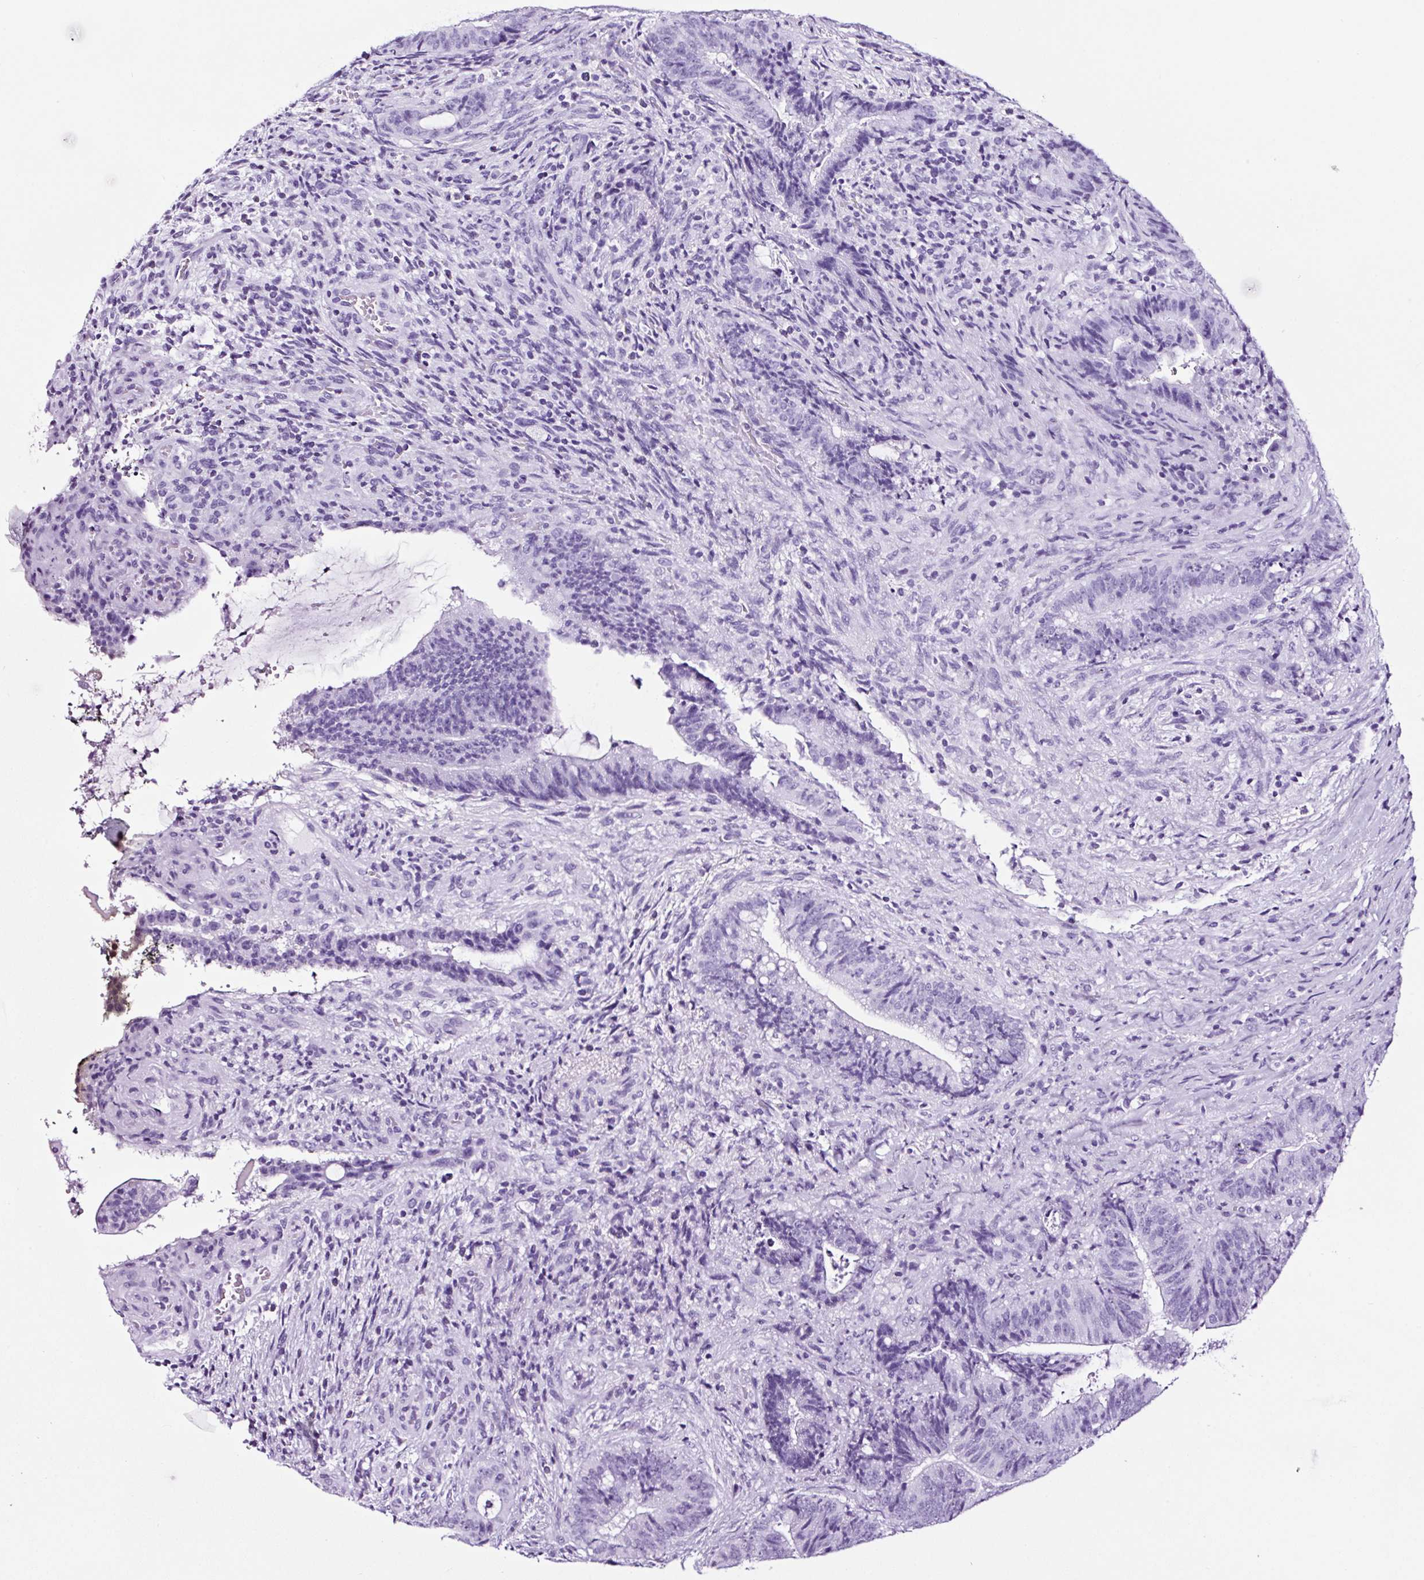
{"staining": {"intensity": "negative", "quantity": "none", "location": "none"}, "tissue": "colorectal cancer", "cell_type": "Tumor cells", "image_type": "cancer", "snomed": [{"axis": "morphology", "description": "Adenocarcinoma, NOS"}, {"axis": "topography", "description": "Colon"}], "caption": "Histopathology image shows no protein expression in tumor cells of colorectal cancer (adenocarcinoma) tissue.", "gene": "FBXL7", "patient": {"sex": "female", "age": 43}}